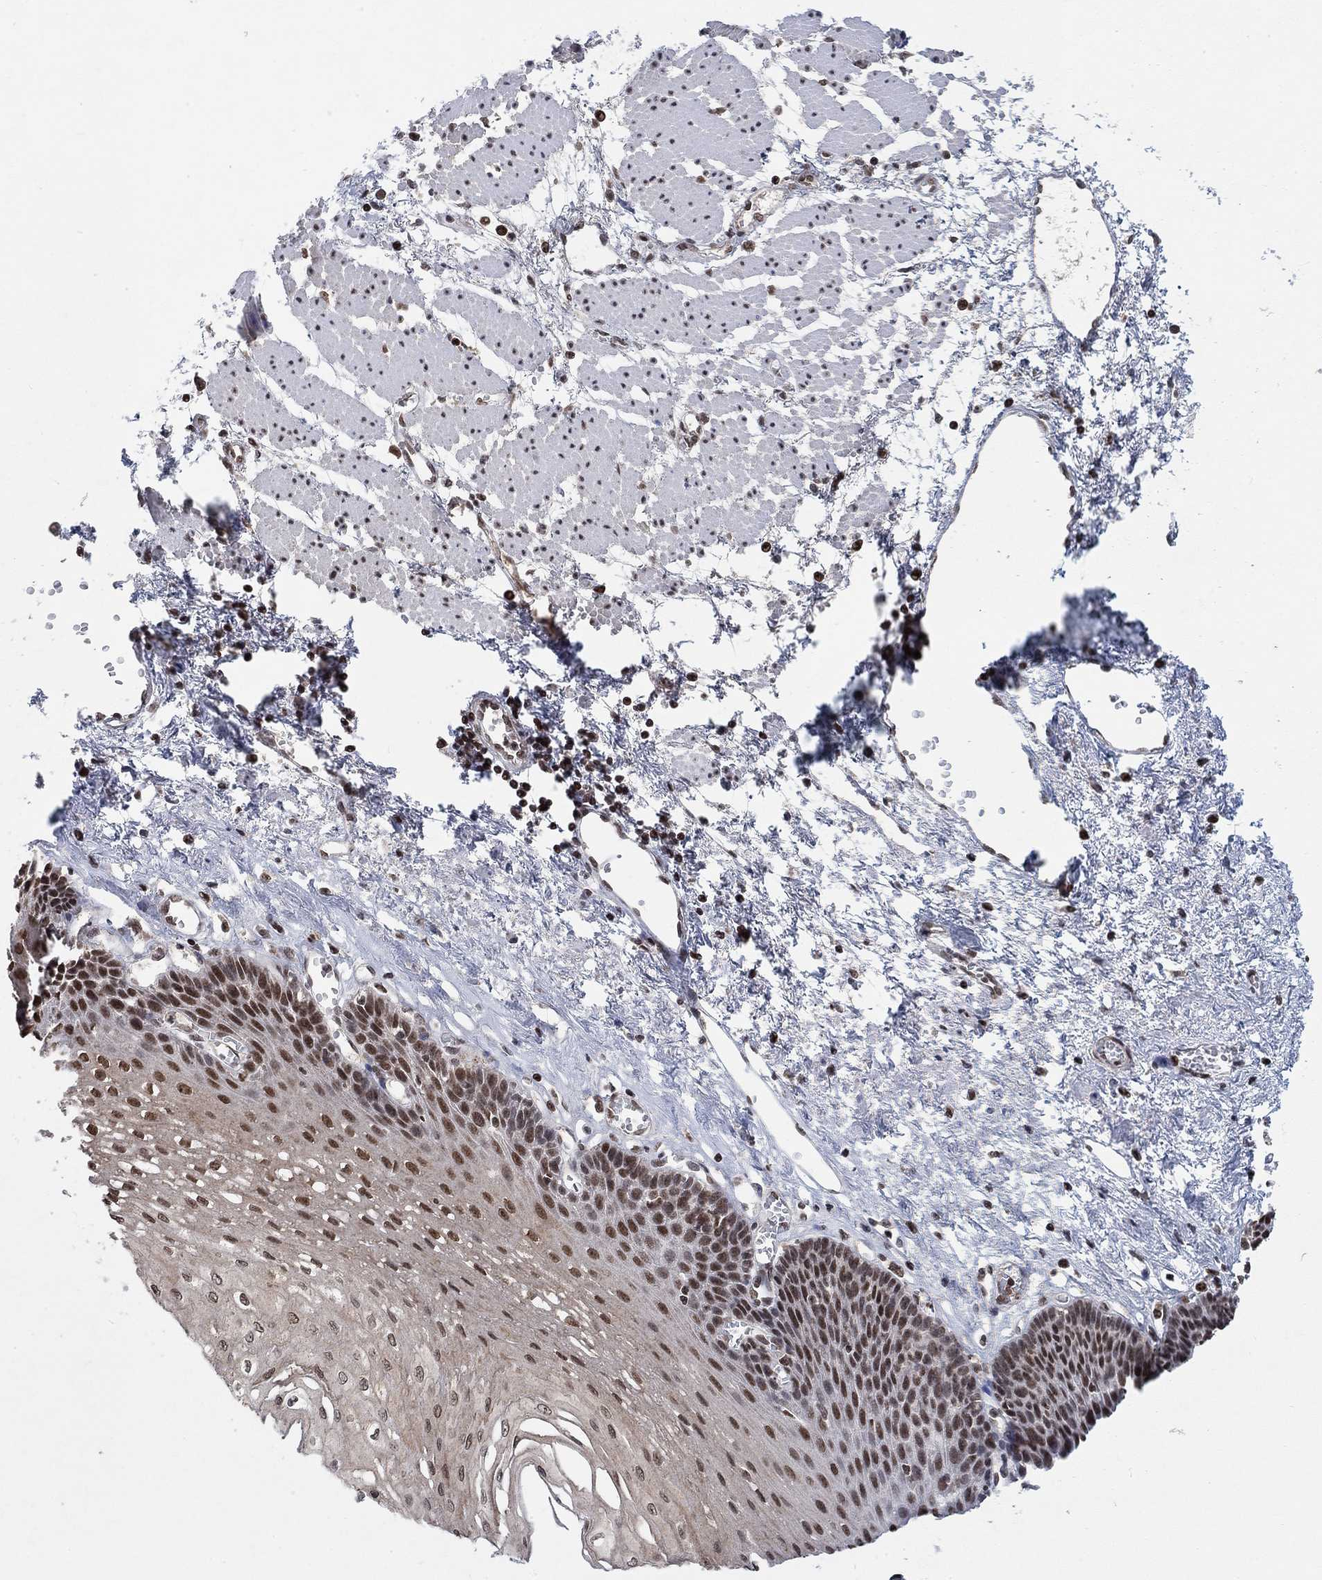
{"staining": {"intensity": "strong", "quantity": "25%-75%", "location": "nuclear"}, "tissue": "esophagus", "cell_type": "Squamous epithelial cells", "image_type": "normal", "snomed": [{"axis": "morphology", "description": "Normal tissue, NOS"}, {"axis": "topography", "description": "Esophagus"}], "caption": "Unremarkable esophagus demonstrates strong nuclear positivity in about 25%-75% of squamous epithelial cells, visualized by immunohistochemistry.", "gene": "THAP8", "patient": {"sex": "female", "age": 62}}